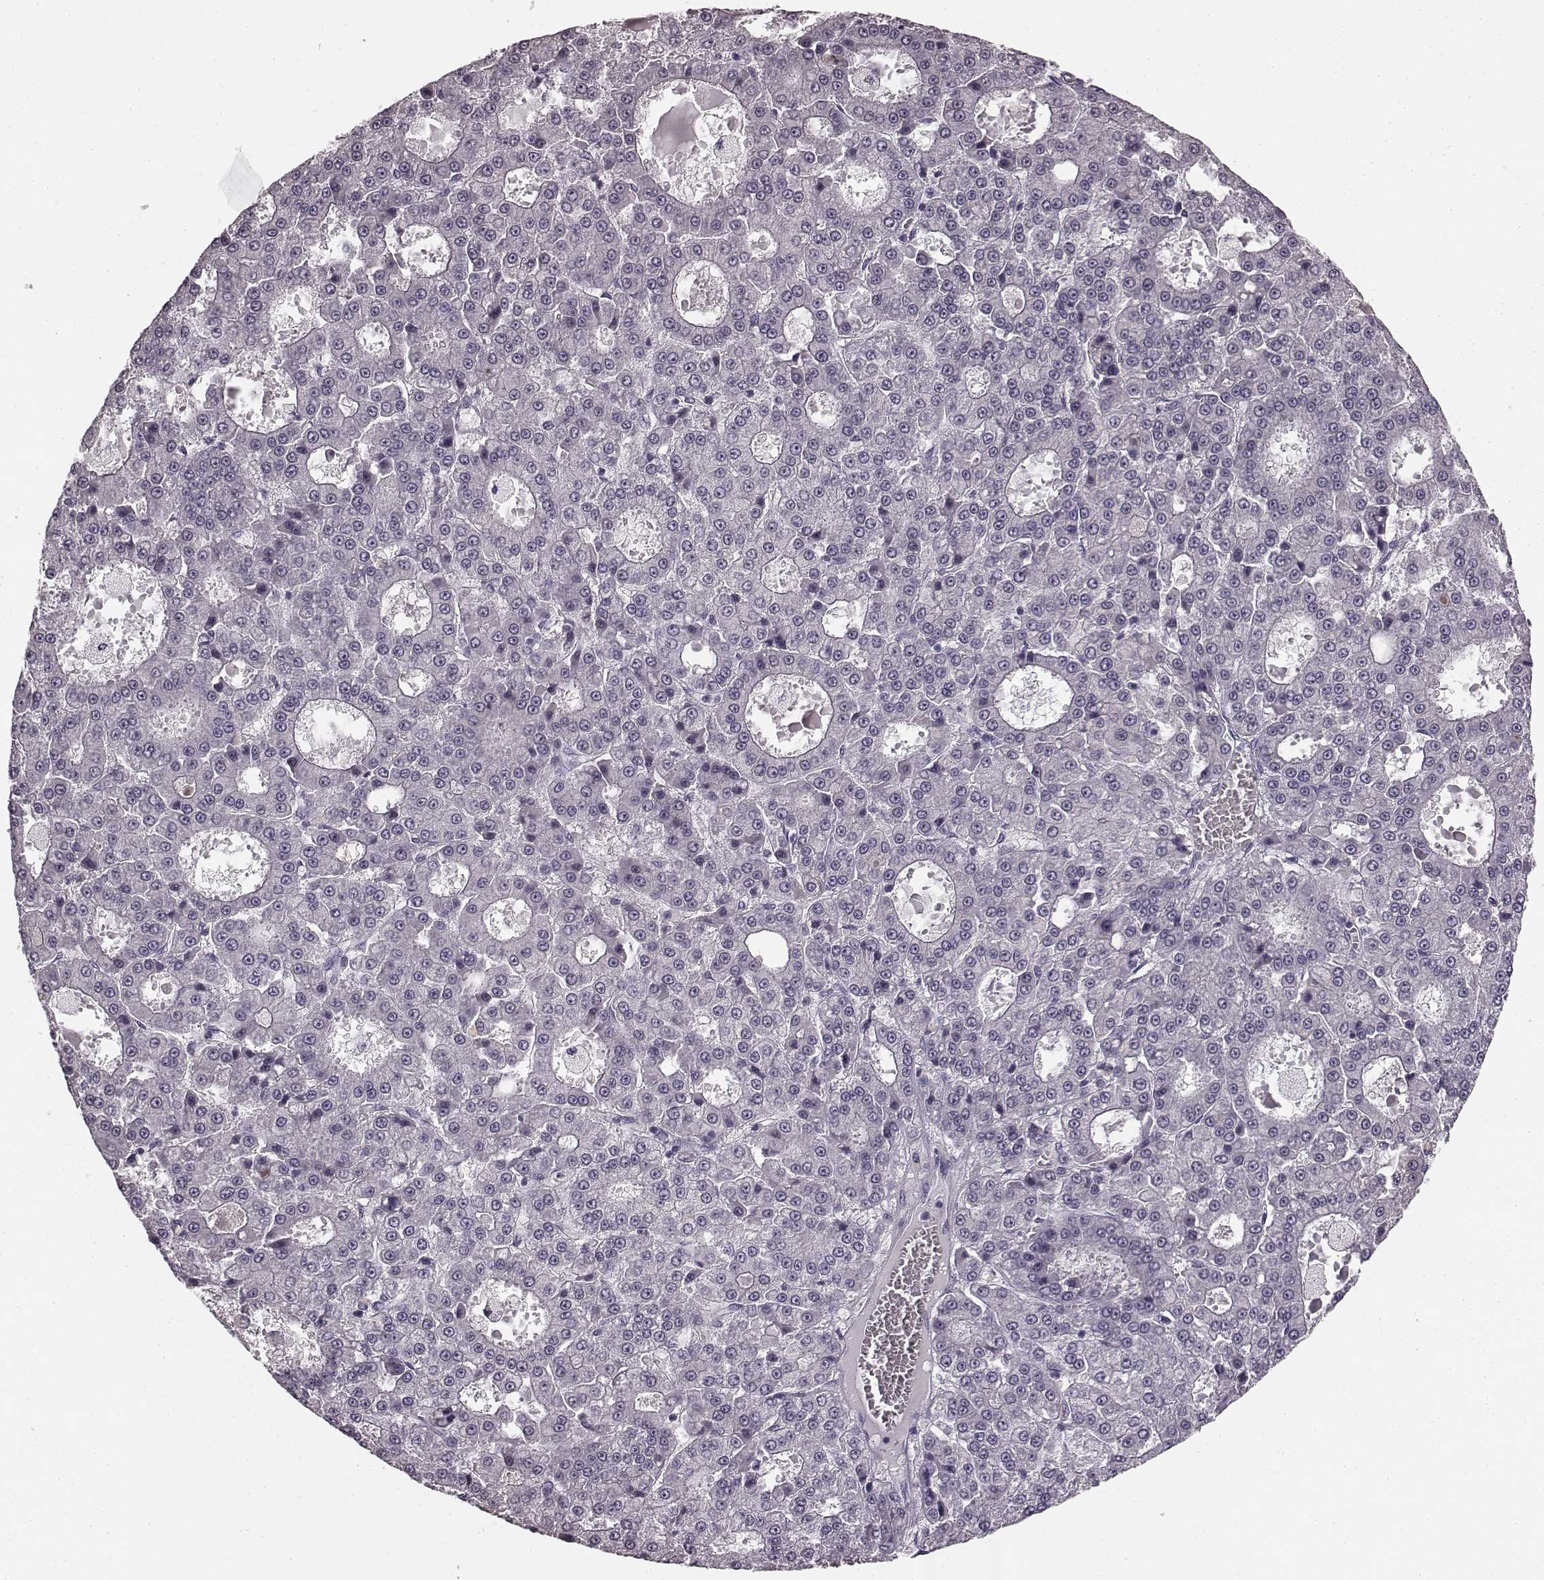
{"staining": {"intensity": "negative", "quantity": "none", "location": "none"}, "tissue": "liver cancer", "cell_type": "Tumor cells", "image_type": "cancer", "snomed": [{"axis": "morphology", "description": "Carcinoma, Hepatocellular, NOS"}, {"axis": "topography", "description": "Liver"}], "caption": "Immunohistochemical staining of human liver cancer (hepatocellular carcinoma) displays no significant positivity in tumor cells.", "gene": "TMPRSS15", "patient": {"sex": "male", "age": 70}}